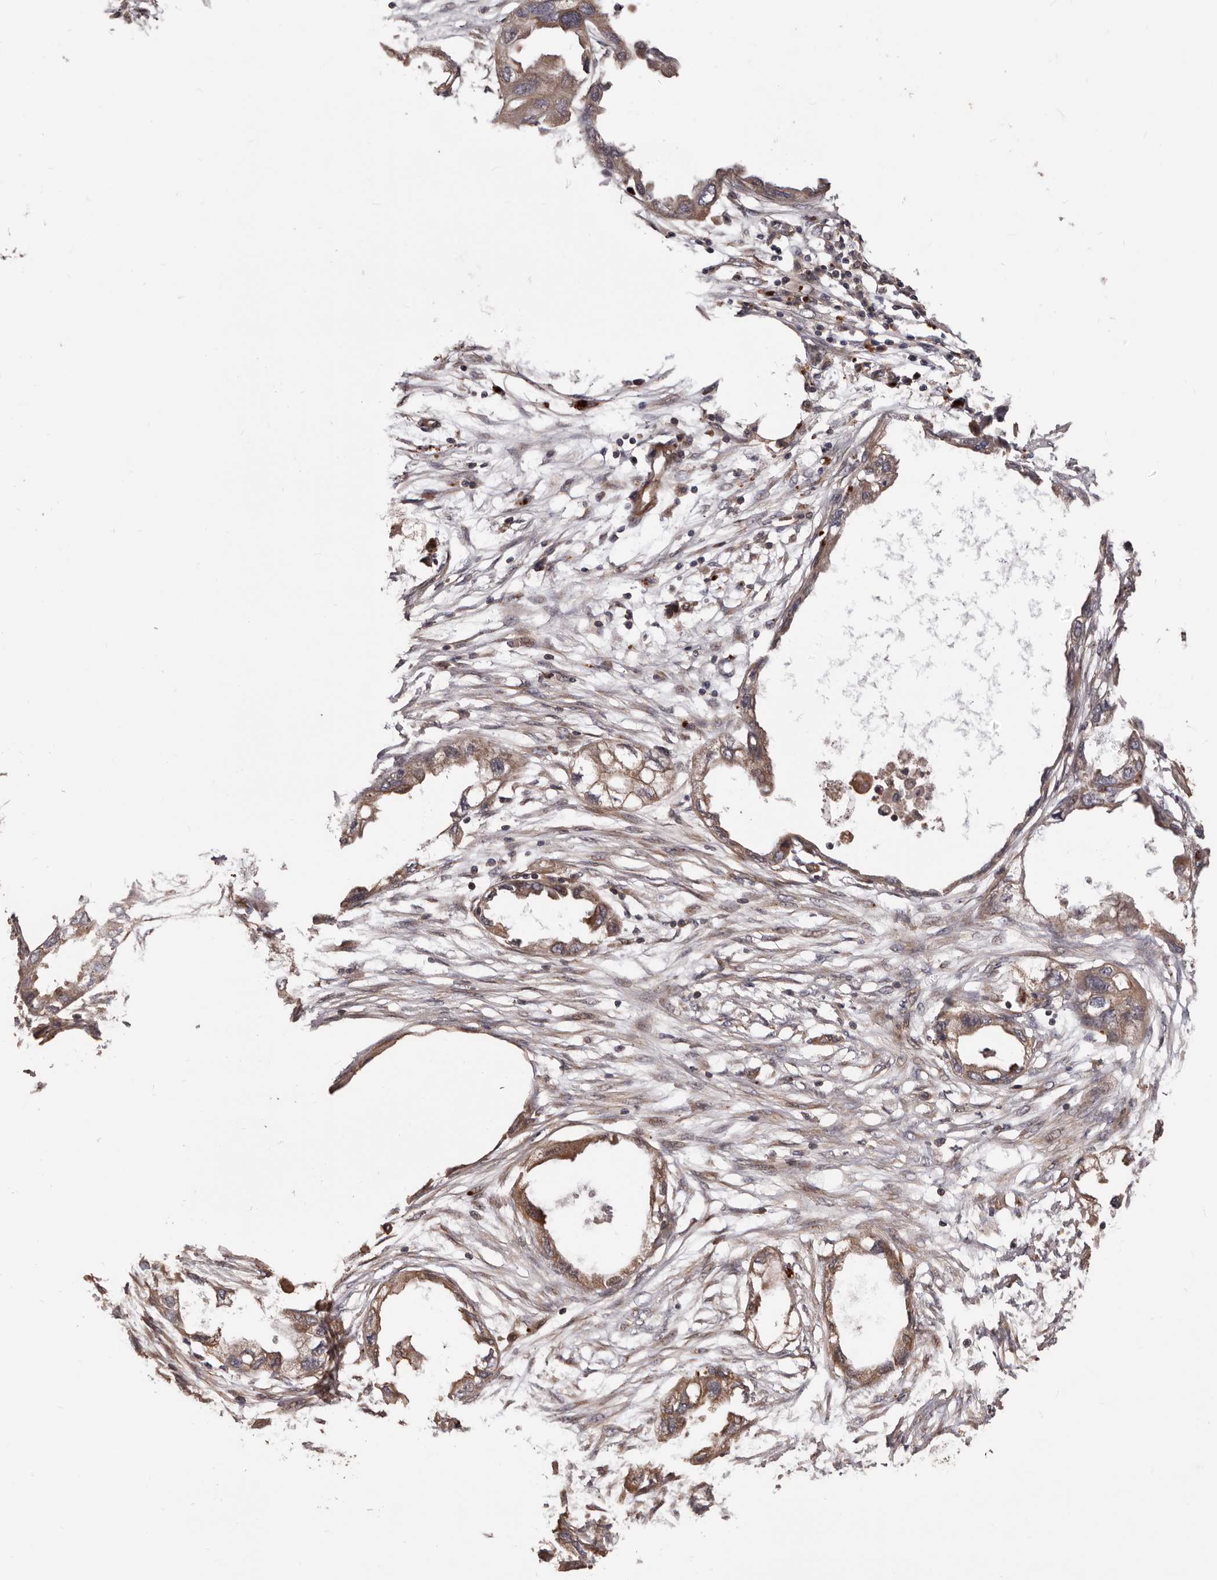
{"staining": {"intensity": "moderate", "quantity": ">75%", "location": "cytoplasmic/membranous"}, "tissue": "endometrial cancer", "cell_type": "Tumor cells", "image_type": "cancer", "snomed": [{"axis": "morphology", "description": "Adenocarcinoma, NOS"}, {"axis": "morphology", "description": "Adenocarcinoma, metastatic, NOS"}, {"axis": "topography", "description": "Adipose tissue"}, {"axis": "topography", "description": "Endometrium"}], "caption": "An IHC photomicrograph of tumor tissue is shown. Protein staining in brown labels moderate cytoplasmic/membranous positivity in metastatic adenocarcinoma (endometrial) within tumor cells.", "gene": "GTPBP1", "patient": {"sex": "female", "age": 67}}